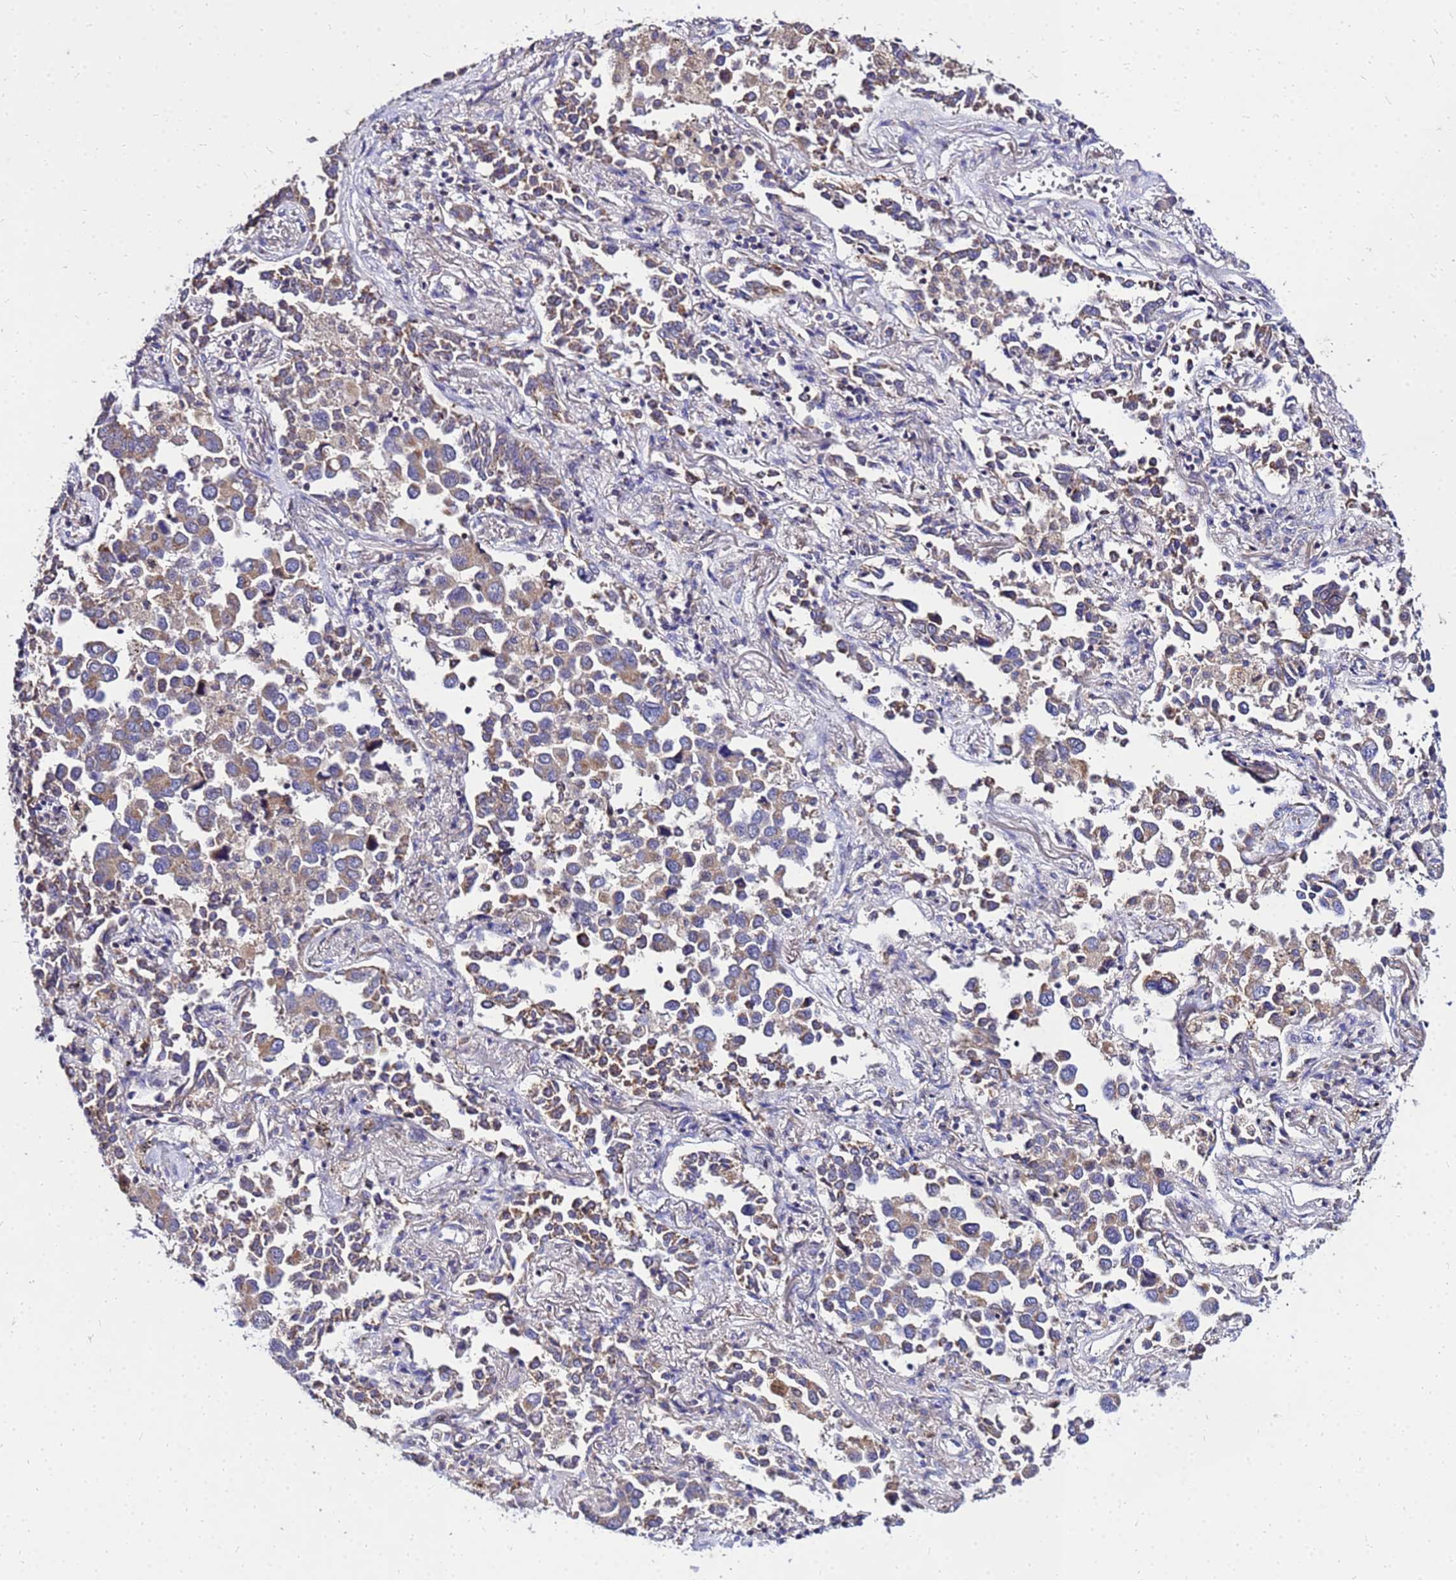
{"staining": {"intensity": "moderate", "quantity": "25%-75%", "location": "cytoplasmic/membranous"}, "tissue": "lung cancer", "cell_type": "Tumor cells", "image_type": "cancer", "snomed": [{"axis": "morphology", "description": "Adenocarcinoma, NOS"}, {"axis": "topography", "description": "Lung"}], "caption": "The image shows staining of adenocarcinoma (lung), revealing moderate cytoplasmic/membranous protein expression (brown color) within tumor cells.", "gene": "COX14", "patient": {"sex": "male", "age": 67}}